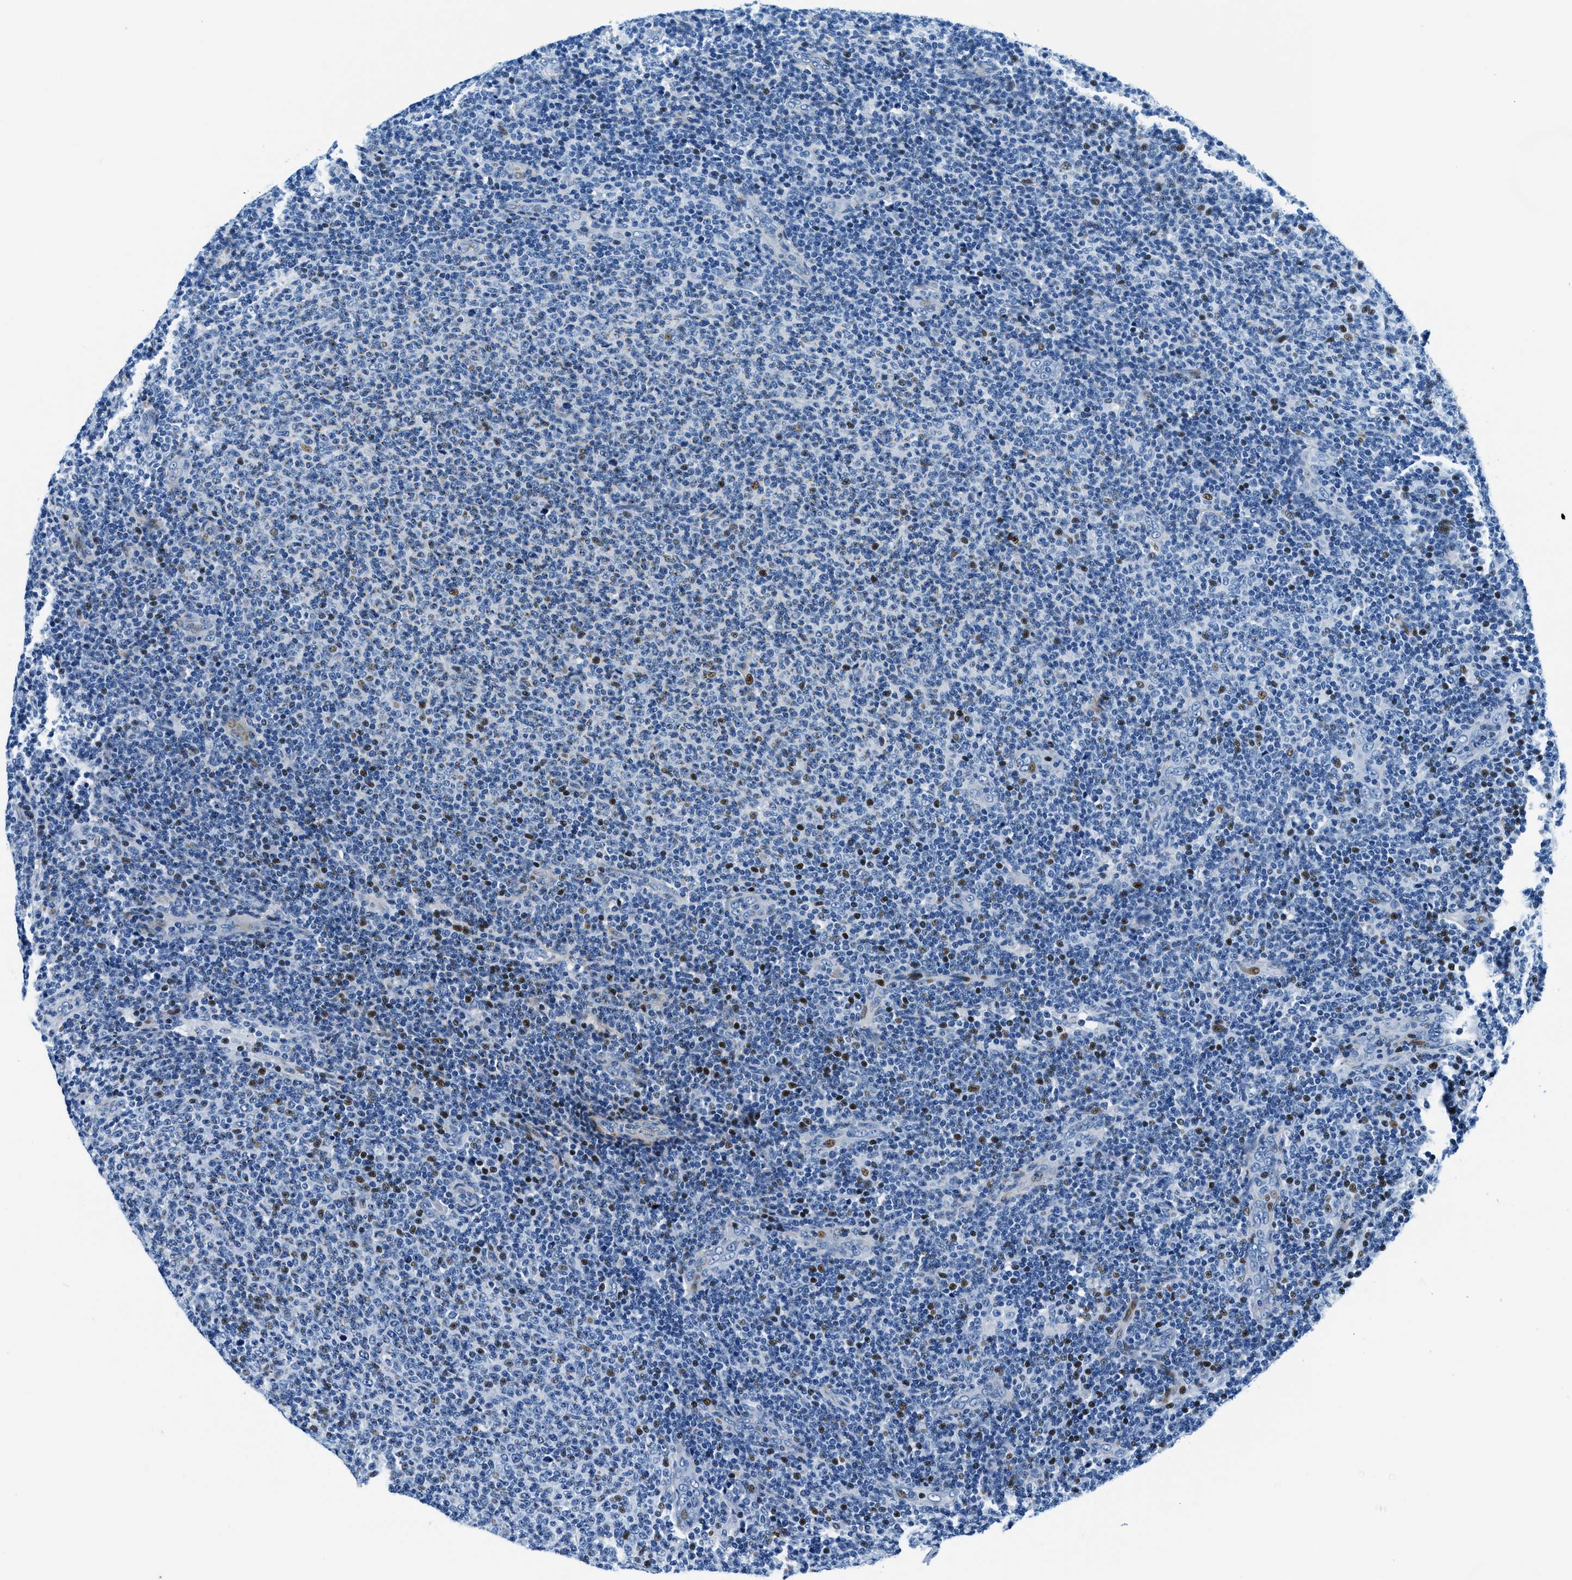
{"staining": {"intensity": "moderate", "quantity": "25%-75%", "location": "nuclear"}, "tissue": "lymphoma", "cell_type": "Tumor cells", "image_type": "cancer", "snomed": [{"axis": "morphology", "description": "Malignant lymphoma, non-Hodgkin's type, Low grade"}, {"axis": "topography", "description": "Lymph node"}], "caption": "Immunohistochemical staining of human lymphoma shows medium levels of moderate nuclear protein positivity in approximately 25%-75% of tumor cells. The protein is stained brown, and the nuclei are stained in blue (DAB (3,3'-diaminobenzidine) IHC with brightfield microscopy, high magnification).", "gene": "VPS53", "patient": {"sex": "male", "age": 66}}